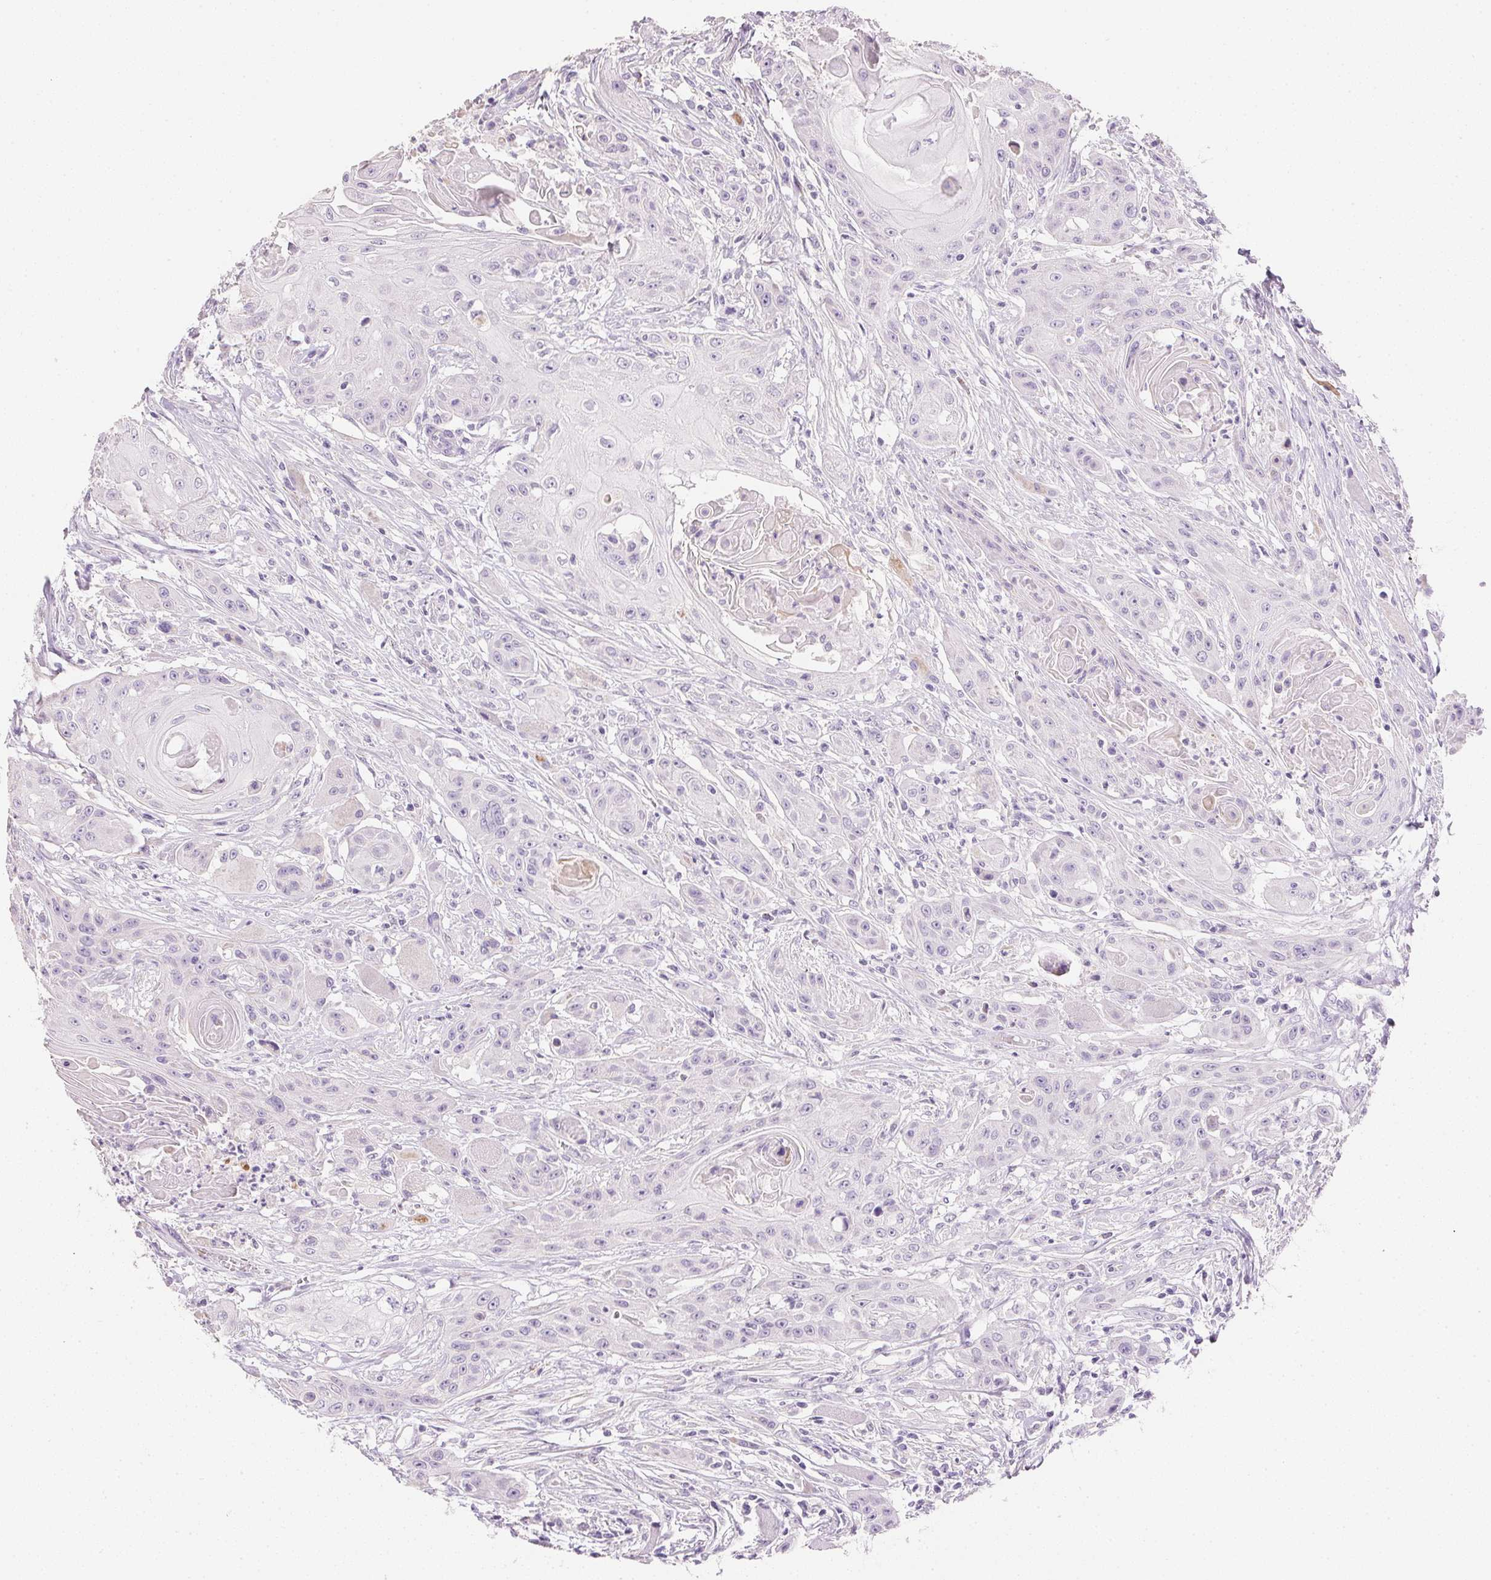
{"staining": {"intensity": "negative", "quantity": "none", "location": "none"}, "tissue": "head and neck cancer", "cell_type": "Tumor cells", "image_type": "cancer", "snomed": [{"axis": "morphology", "description": "Squamous cell carcinoma, NOS"}, {"axis": "topography", "description": "Oral tissue"}, {"axis": "topography", "description": "Head-Neck"}, {"axis": "topography", "description": "Neck, NOS"}], "caption": "Protein analysis of head and neck cancer displays no significant staining in tumor cells. The staining is performed using DAB brown chromogen with nuclei counter-stained in using hematoxylin.", "gene": "KCNE2", "patient": {"sex": "female", "age": 55}}